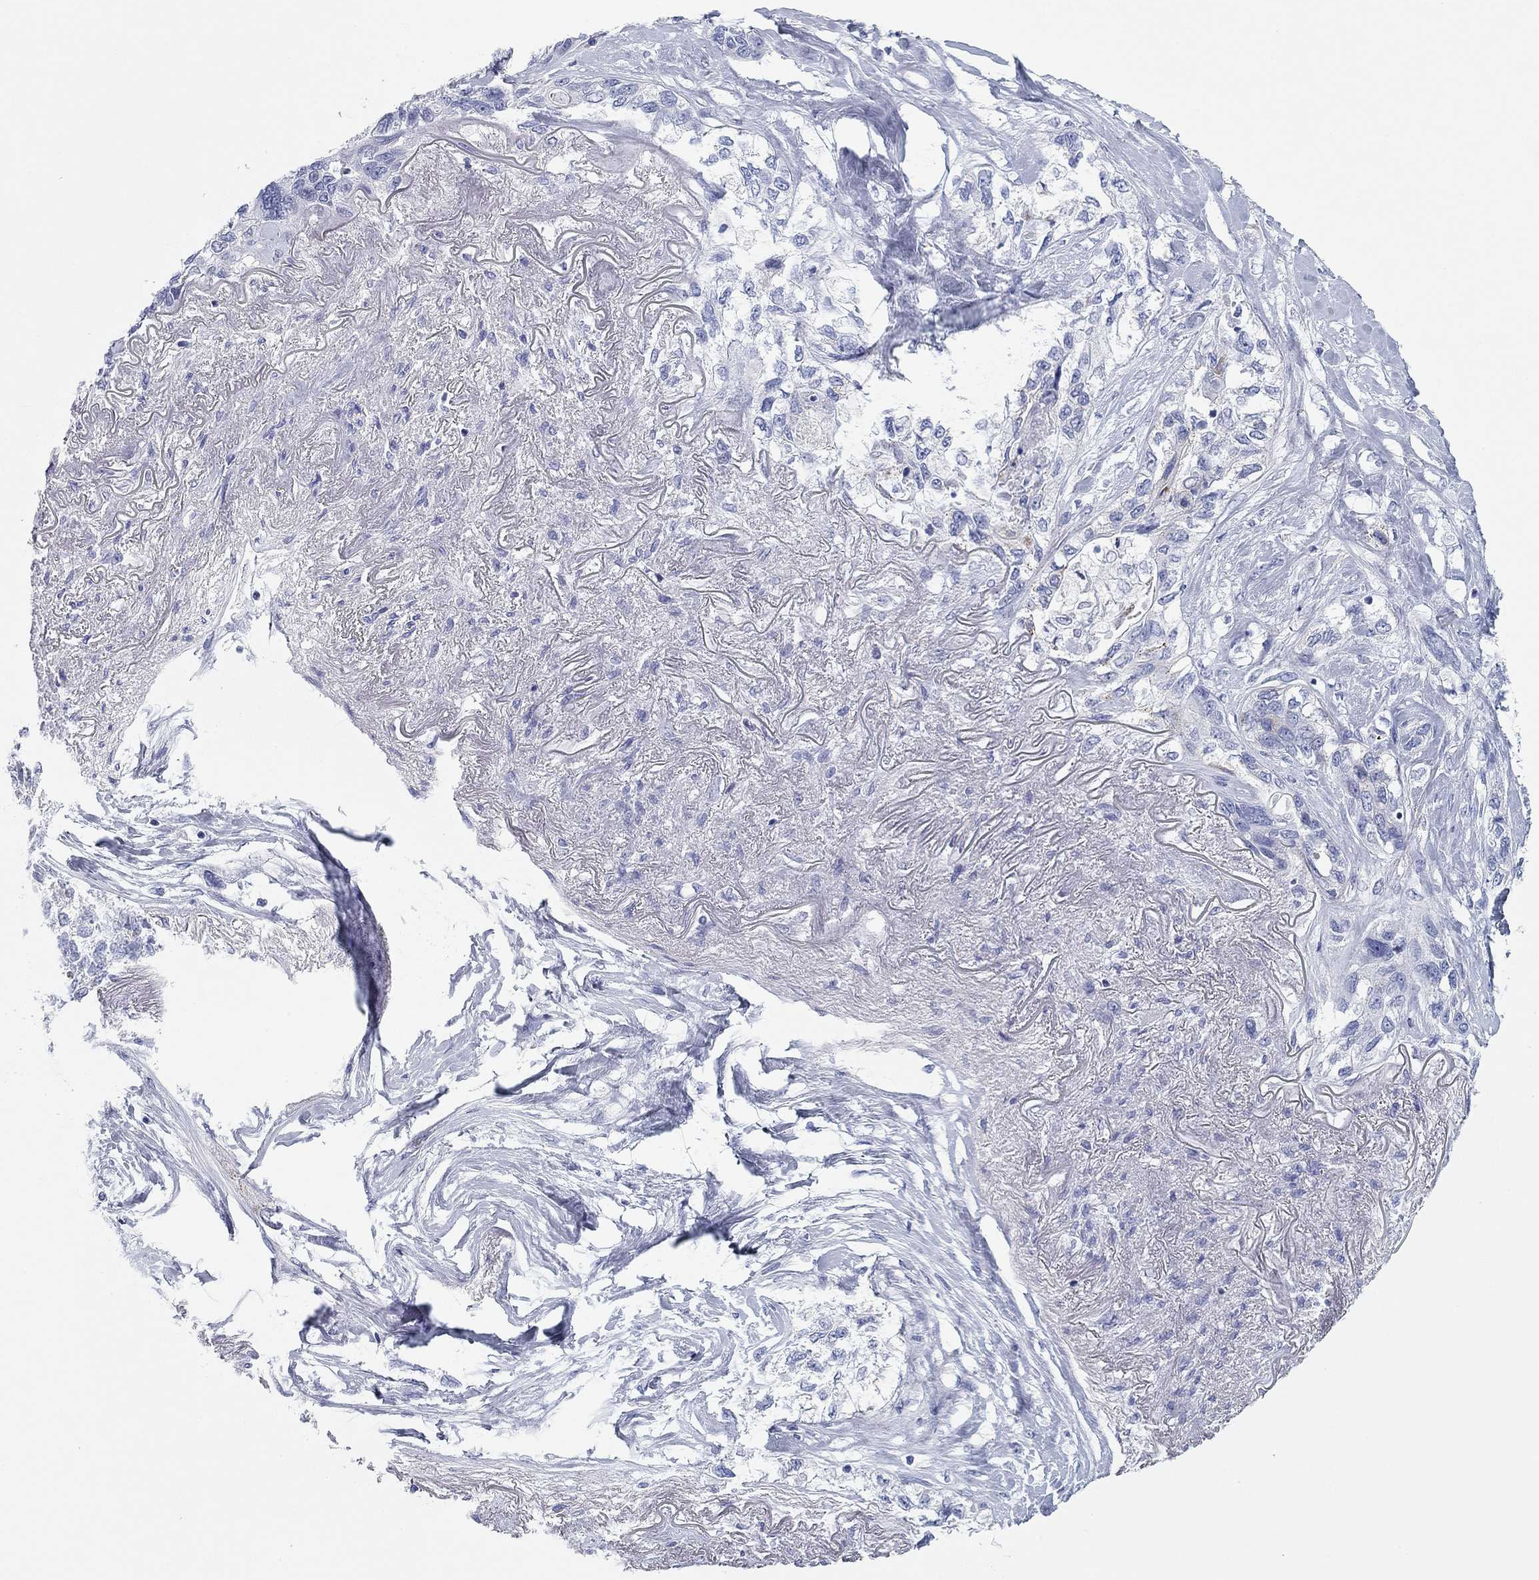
{"staining": {"intensity": "negative", "quantity": "none", "location": "none"}, "tissue": "lung cancer", "cell_type": "Tumor cells", "image_type": "cancer", "snomed": [{"axis": "morphology", "description": "Squamous cell carcinoma, NOS"}, {"axis": "topography", "description": "Lung"}], "caption": "DAB (3,3'-diaminobenzidine) immunohistochemical staining of squamous cell carcinoma (lung) displays no significant expression in tumor cells.", "gene": "CHI3L2", "patient": {"sex": "female", "age": 70}}